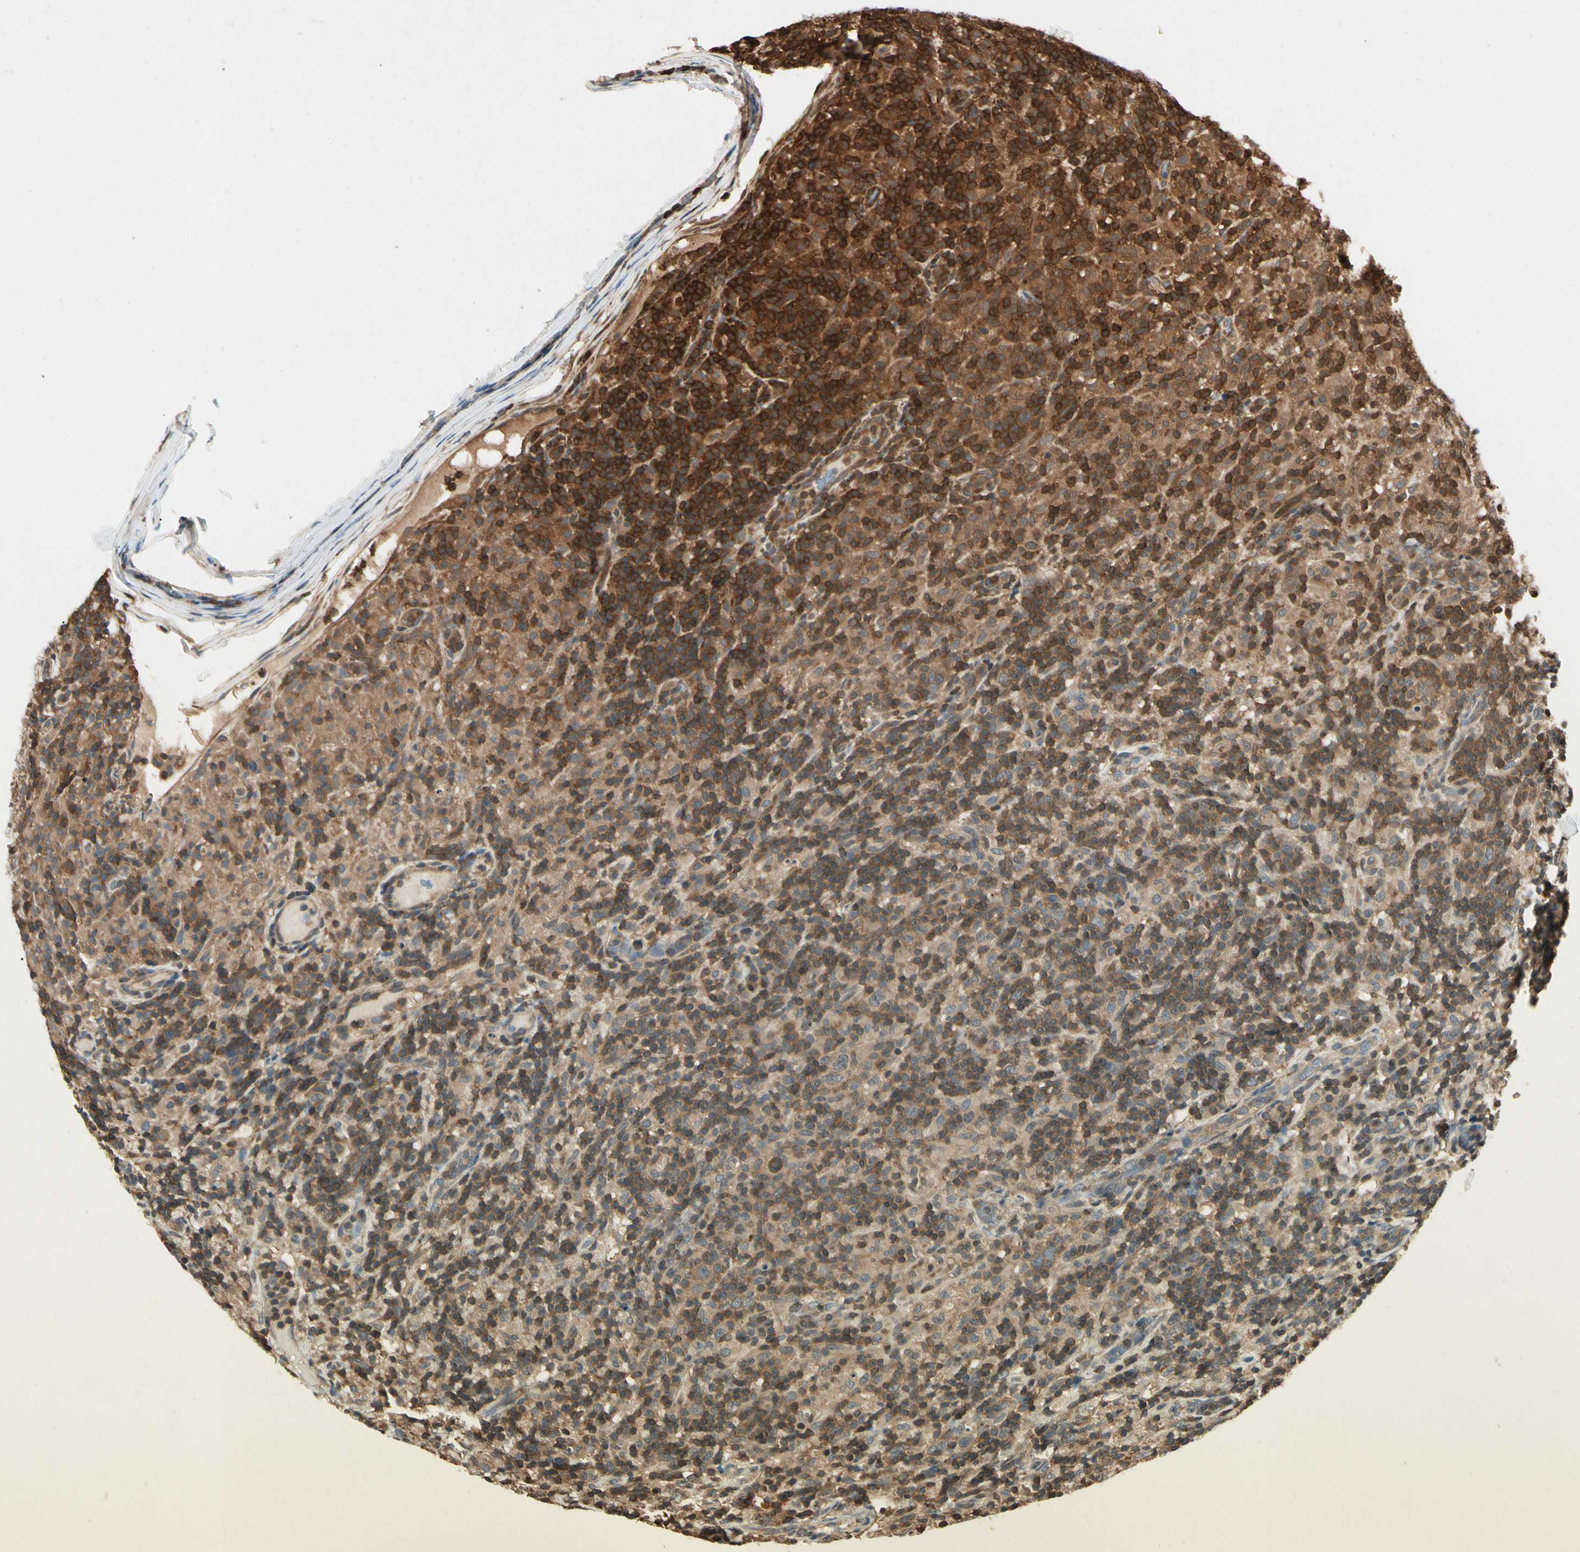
{"staining": {"intensity": "strong", "quantity": ">75%", "location": "cytoplasmic/membranous"}, "tissue": "lymphoma", "cell_type": "Tumor cells", "image_type": "cancer", "snomed": [{"axis": "morphology", "description": "Hodgkin's disease, NOS"}, {"axis": "topography", "description": "Lymph node"}], "caption": "This micrograph displays immunohistochemistry (IHC) staining of lymphoma, with high strong cytoplasmic/membranous expression in approximately >75% of tumor cells.", "gene": "YWHAQ", "patient": {"sex": "male", "age": 70}}